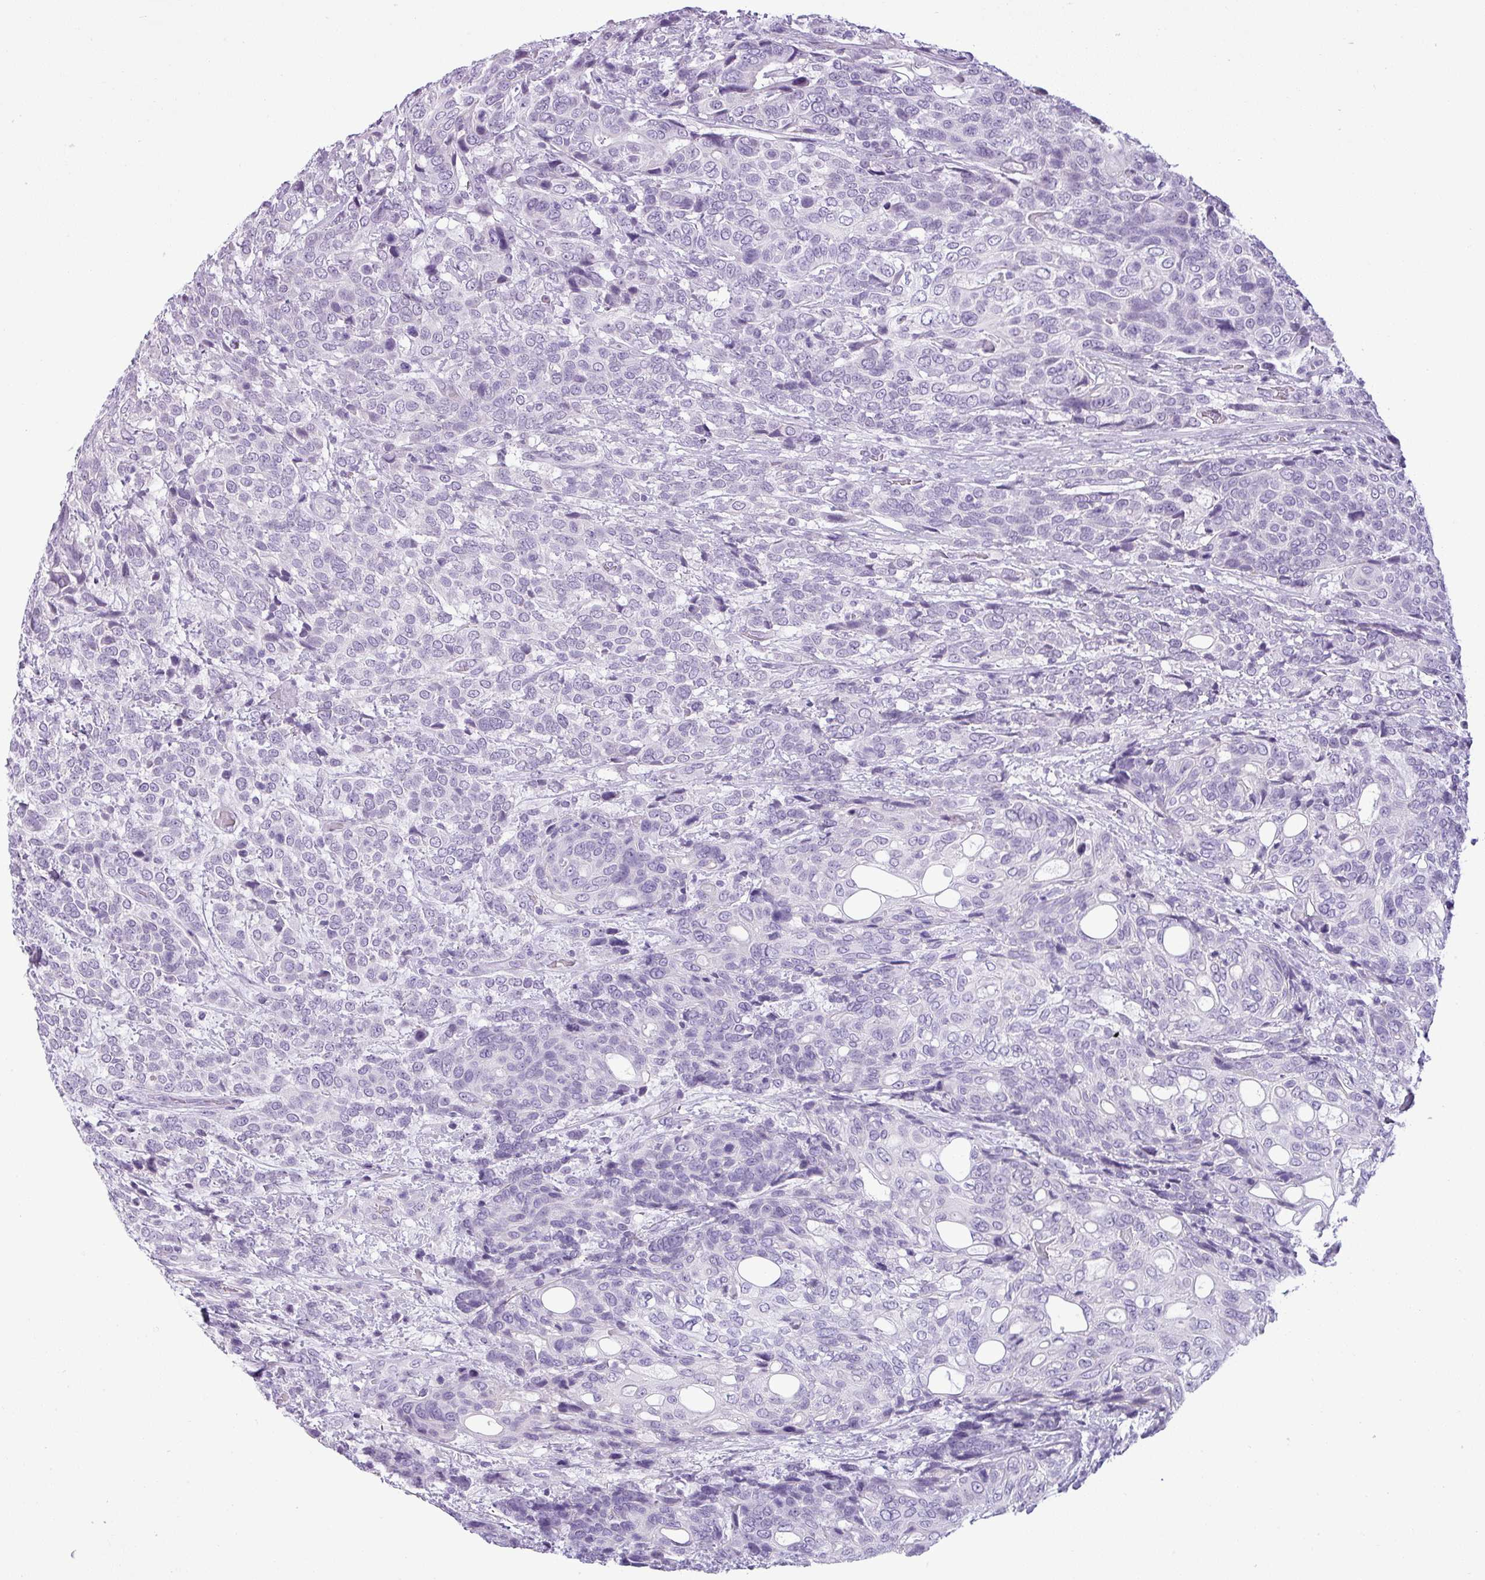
{"staining": {"intensity": "negative", "quantity": "none", "location": "none"}, "tissue": "urothelial cancer", "cell_type": "Tumor cells", "image_type": "cancer", "snomed": [{"axis": "morphology", "description": "Urothelial carcinoma, High grade"}, {"axis": "topography", "description": "Urinary bladder"}], "caption": "IHC of human urothelial cancer displays no staining in tumor cells.", "gene": "CDH16", "patient": {"sex": "female", "age": 70}}